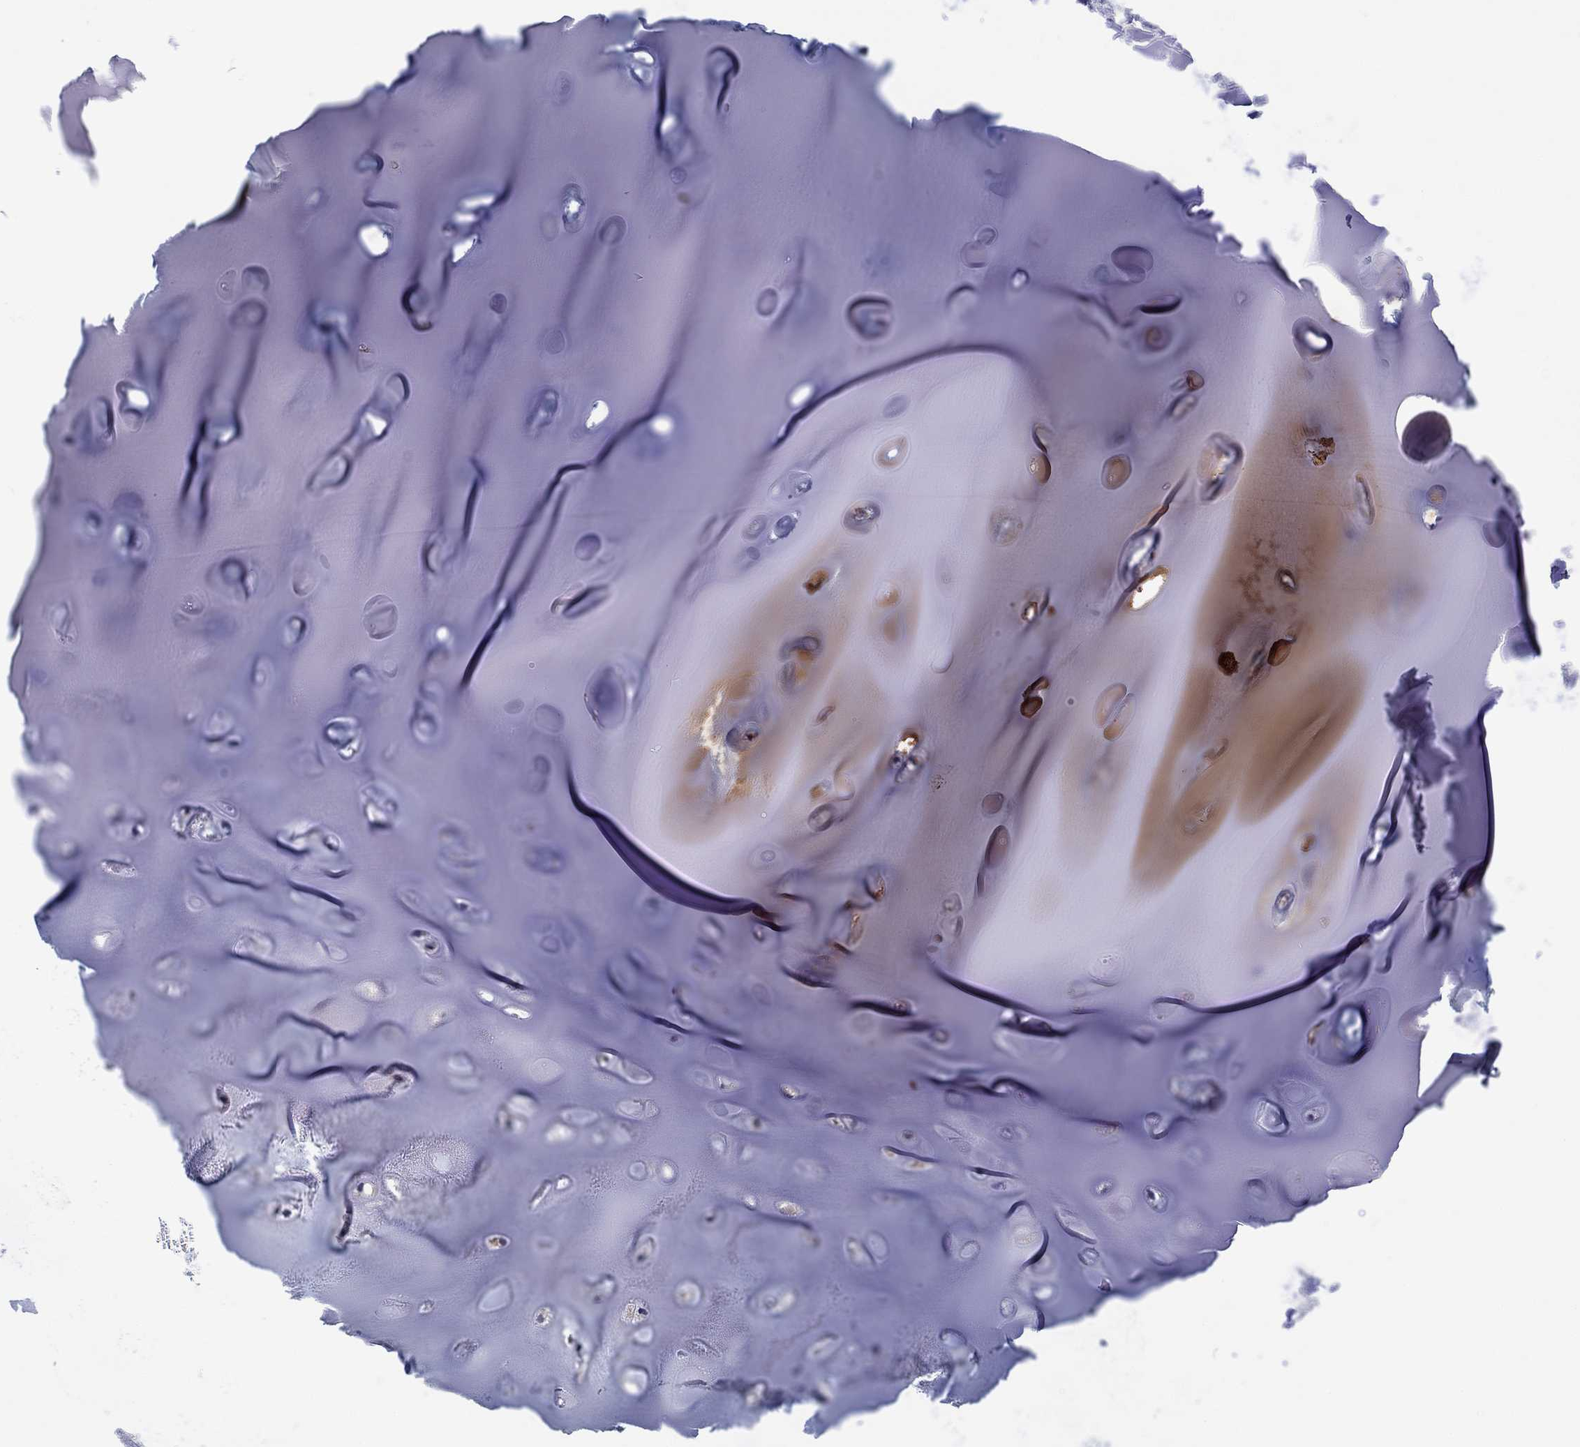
{"staining": {"intensity": "negative", "quantity": "none", "location": "none"}, "tissue": "adipose tissue", "cell_type": "Adipocytes", "image_type": "normal", "snomed": [{"axis": "morphology", "description": "Normal tissue, NOS"}, {"axis": "topography", "description": "Cartilage tissue"}], "caption": "Immunohistochemistry image of normal human adipose tissue stained for a protein (brown), which demonstrates no staining in adipocytes. (IHC, brightfield microscopy, high magnification).", "gene": "HDC", "patient": {"sex": "male", "age": 81}}